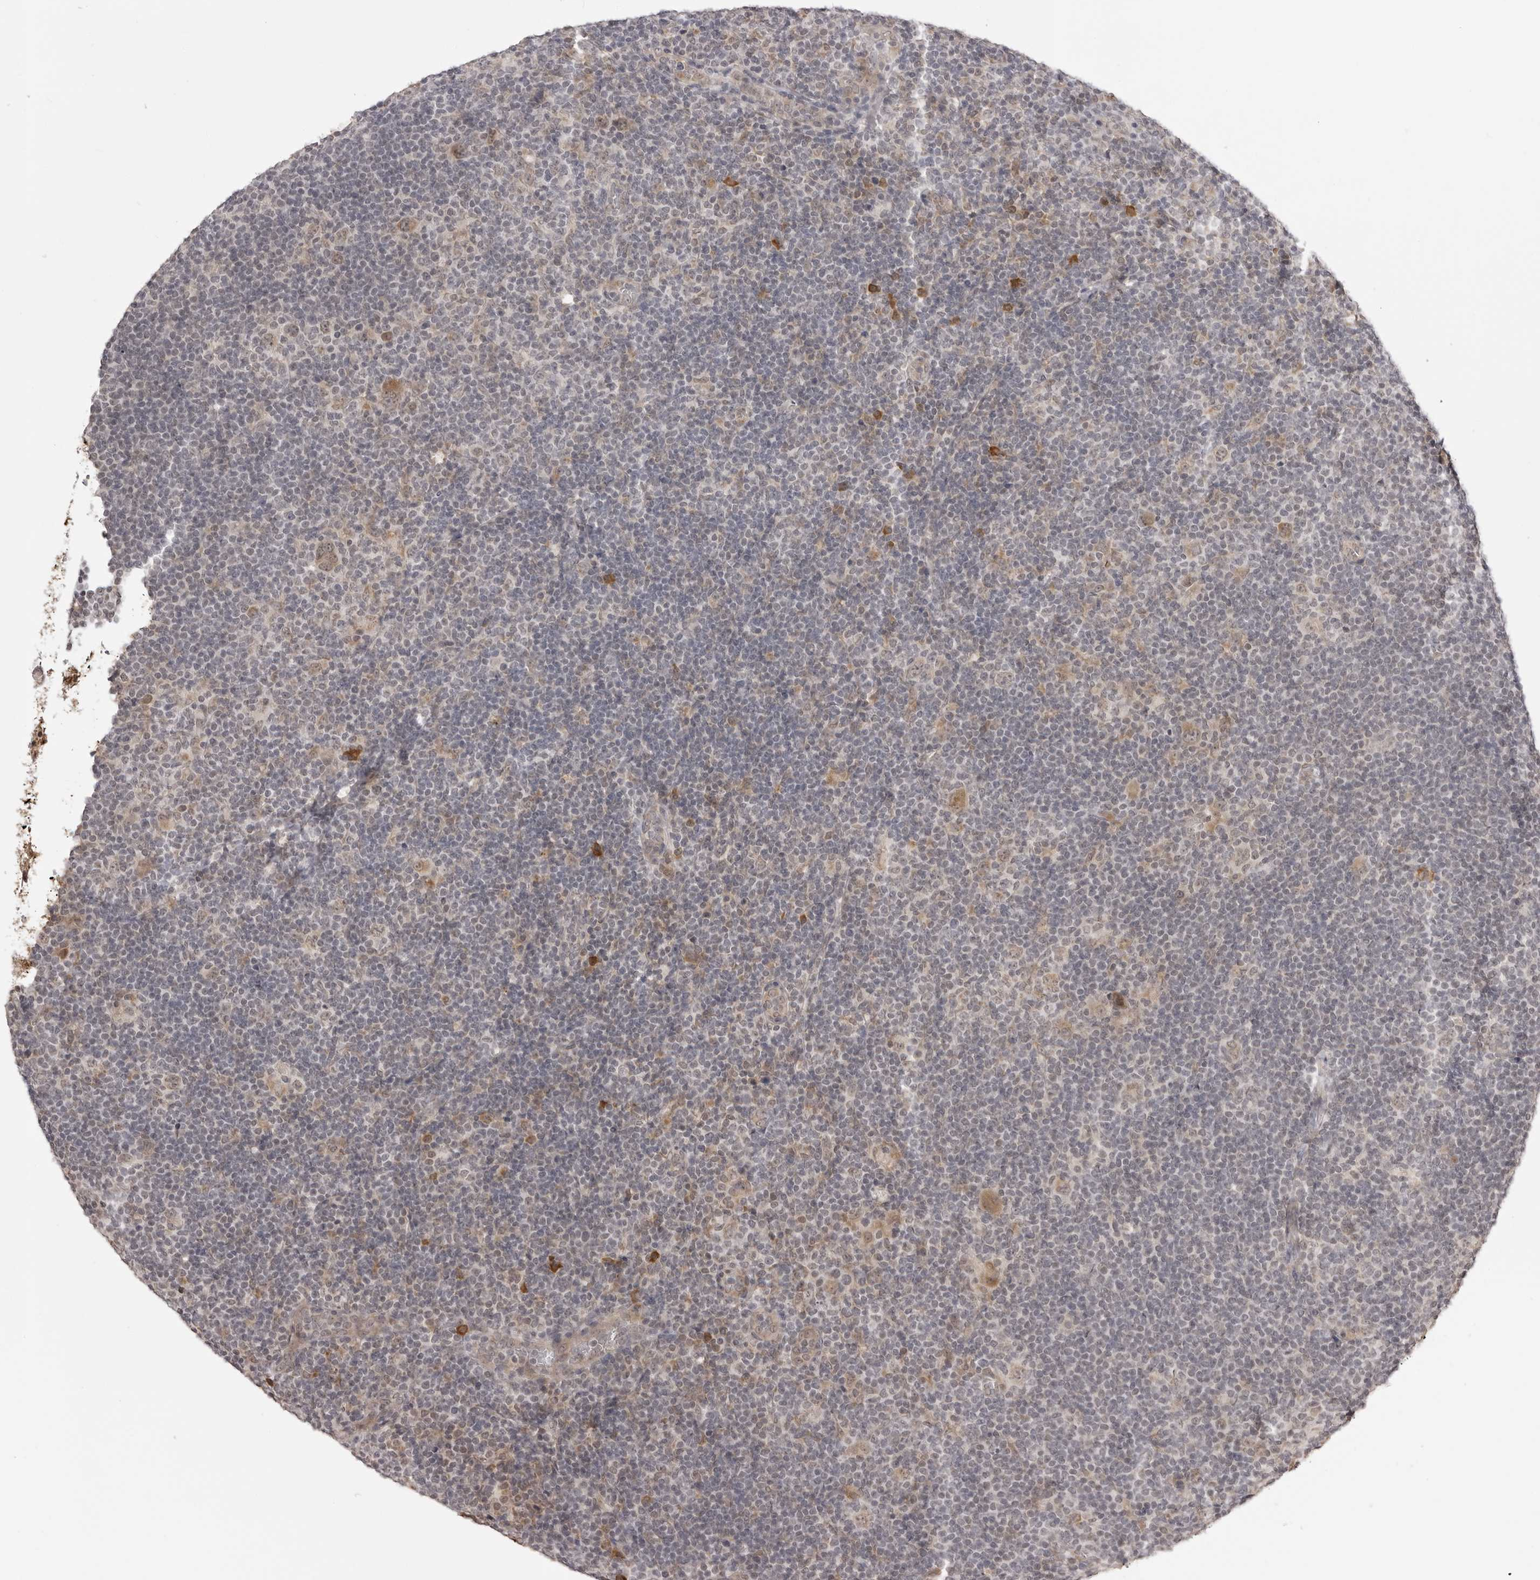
{"staining": {"intensity": "weak", "quantity": ">75%", "location": "cytoplasmic/membranous"}, "tissue": "lymphoma", "cell_type": "Tumor cells", "image_type": "cancer", "snomed": [{"axis": "morphology", "description": "Hodgkin's disease, NOS"}, {"axis": "topography", "description": "Lymph node"}], "caption": "DAB immunohistochemical staining of human lymphoma displays weak cytoplasmic/membranous protein expression in approximately >75% of tumor cells. (brown staining indicates protein expression, while blue staining denotes nuclei).", "gene": "ZC3H11A", "patient": {"sex": "female", "age": 57}}